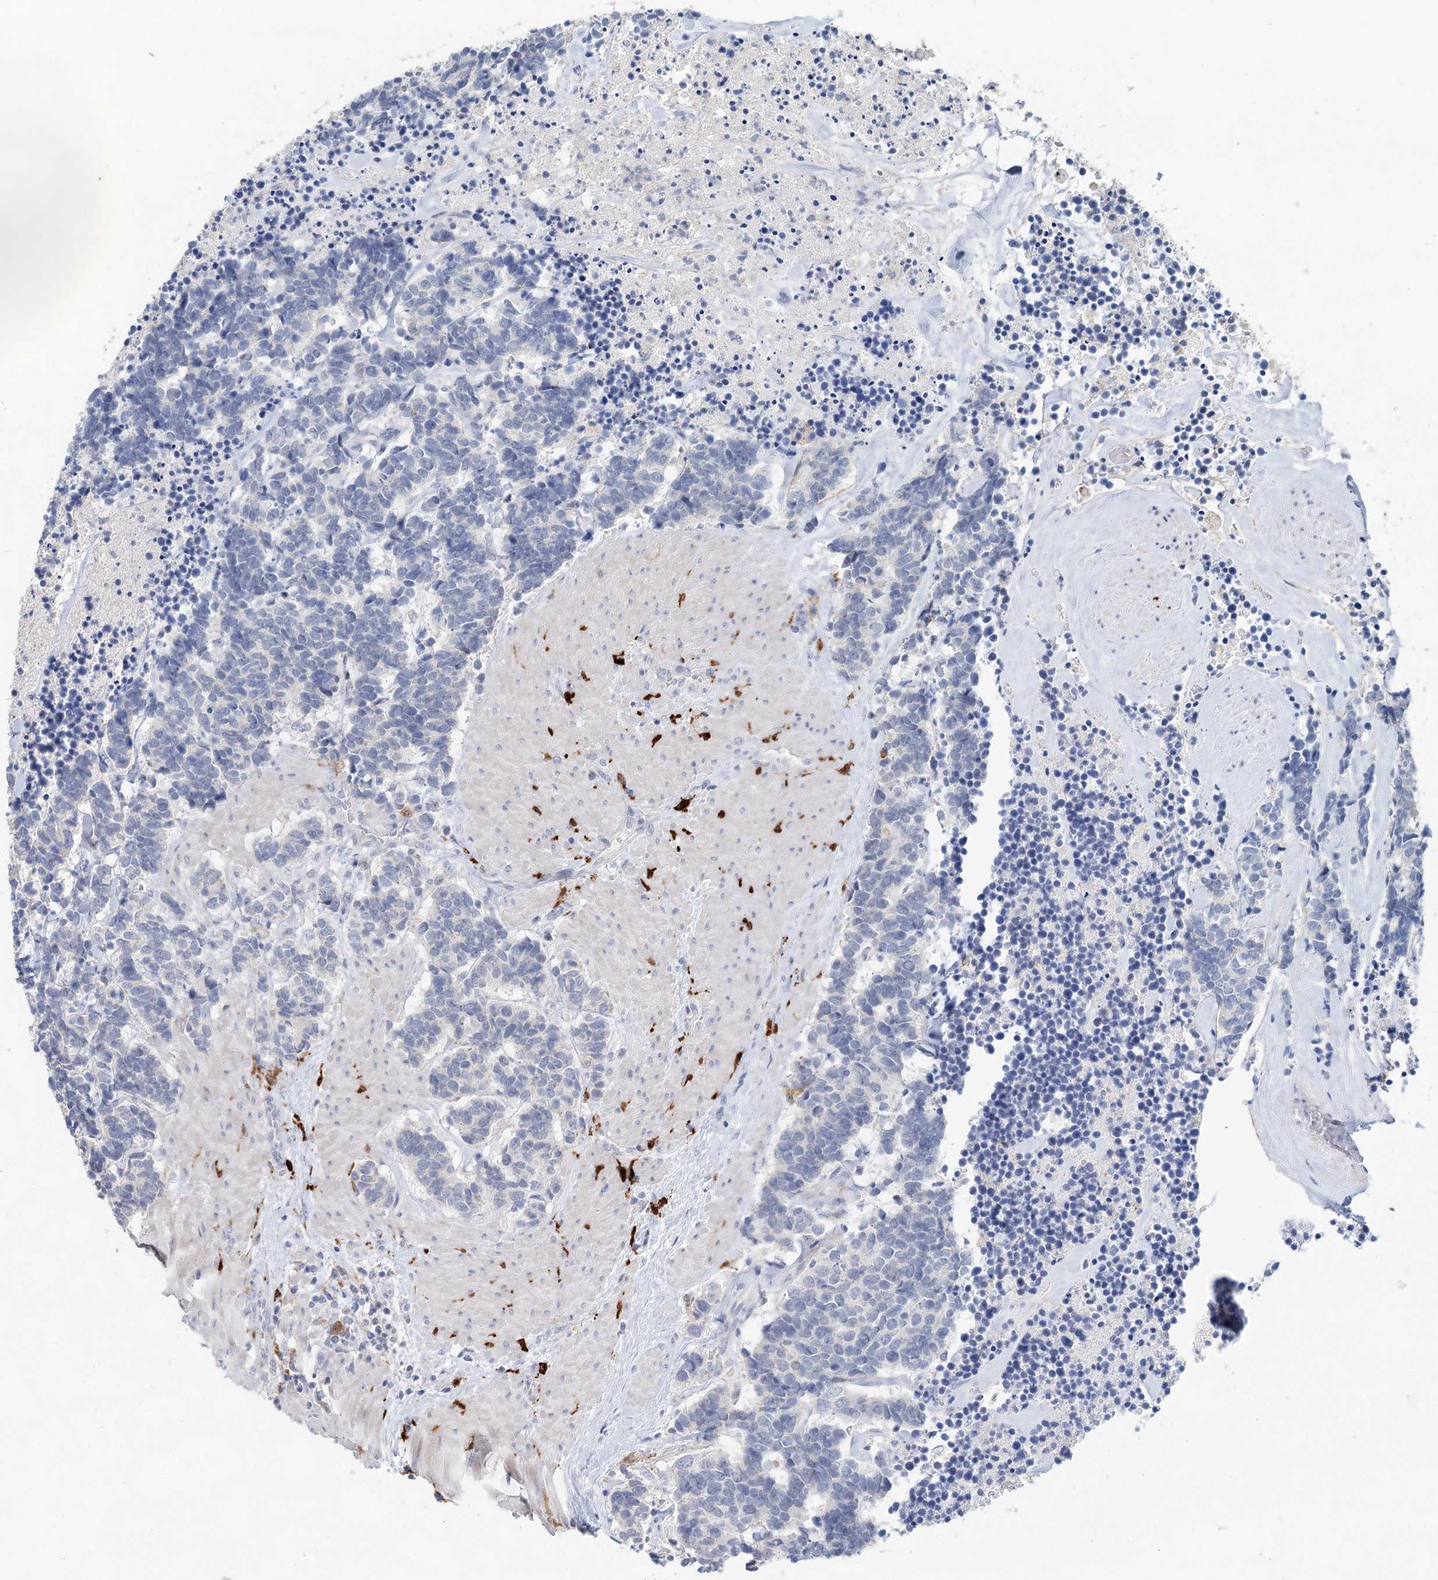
{"staining": {"intensity": "negative", "quantity": "none", "location": "none"}, "tissue": "carcinoid", "cell_type": "Tumor cells", "image_type": "cancer", "snomed": [{"axis": "morphology", "description": "Carcinoma, NOS"}, {"axis": "morphology", "description": "Carcinoid, malignant, NOS"}, {"axis": "topography", "description": "Urinary bladder"}], "caption": "This is an immunohistochemistry (IHC) photomicrograph of human carcinoid. There is no positivity in tumor cells.", "gene": "SLC19A3", "patient": {"sex": "male", "age": 57}}